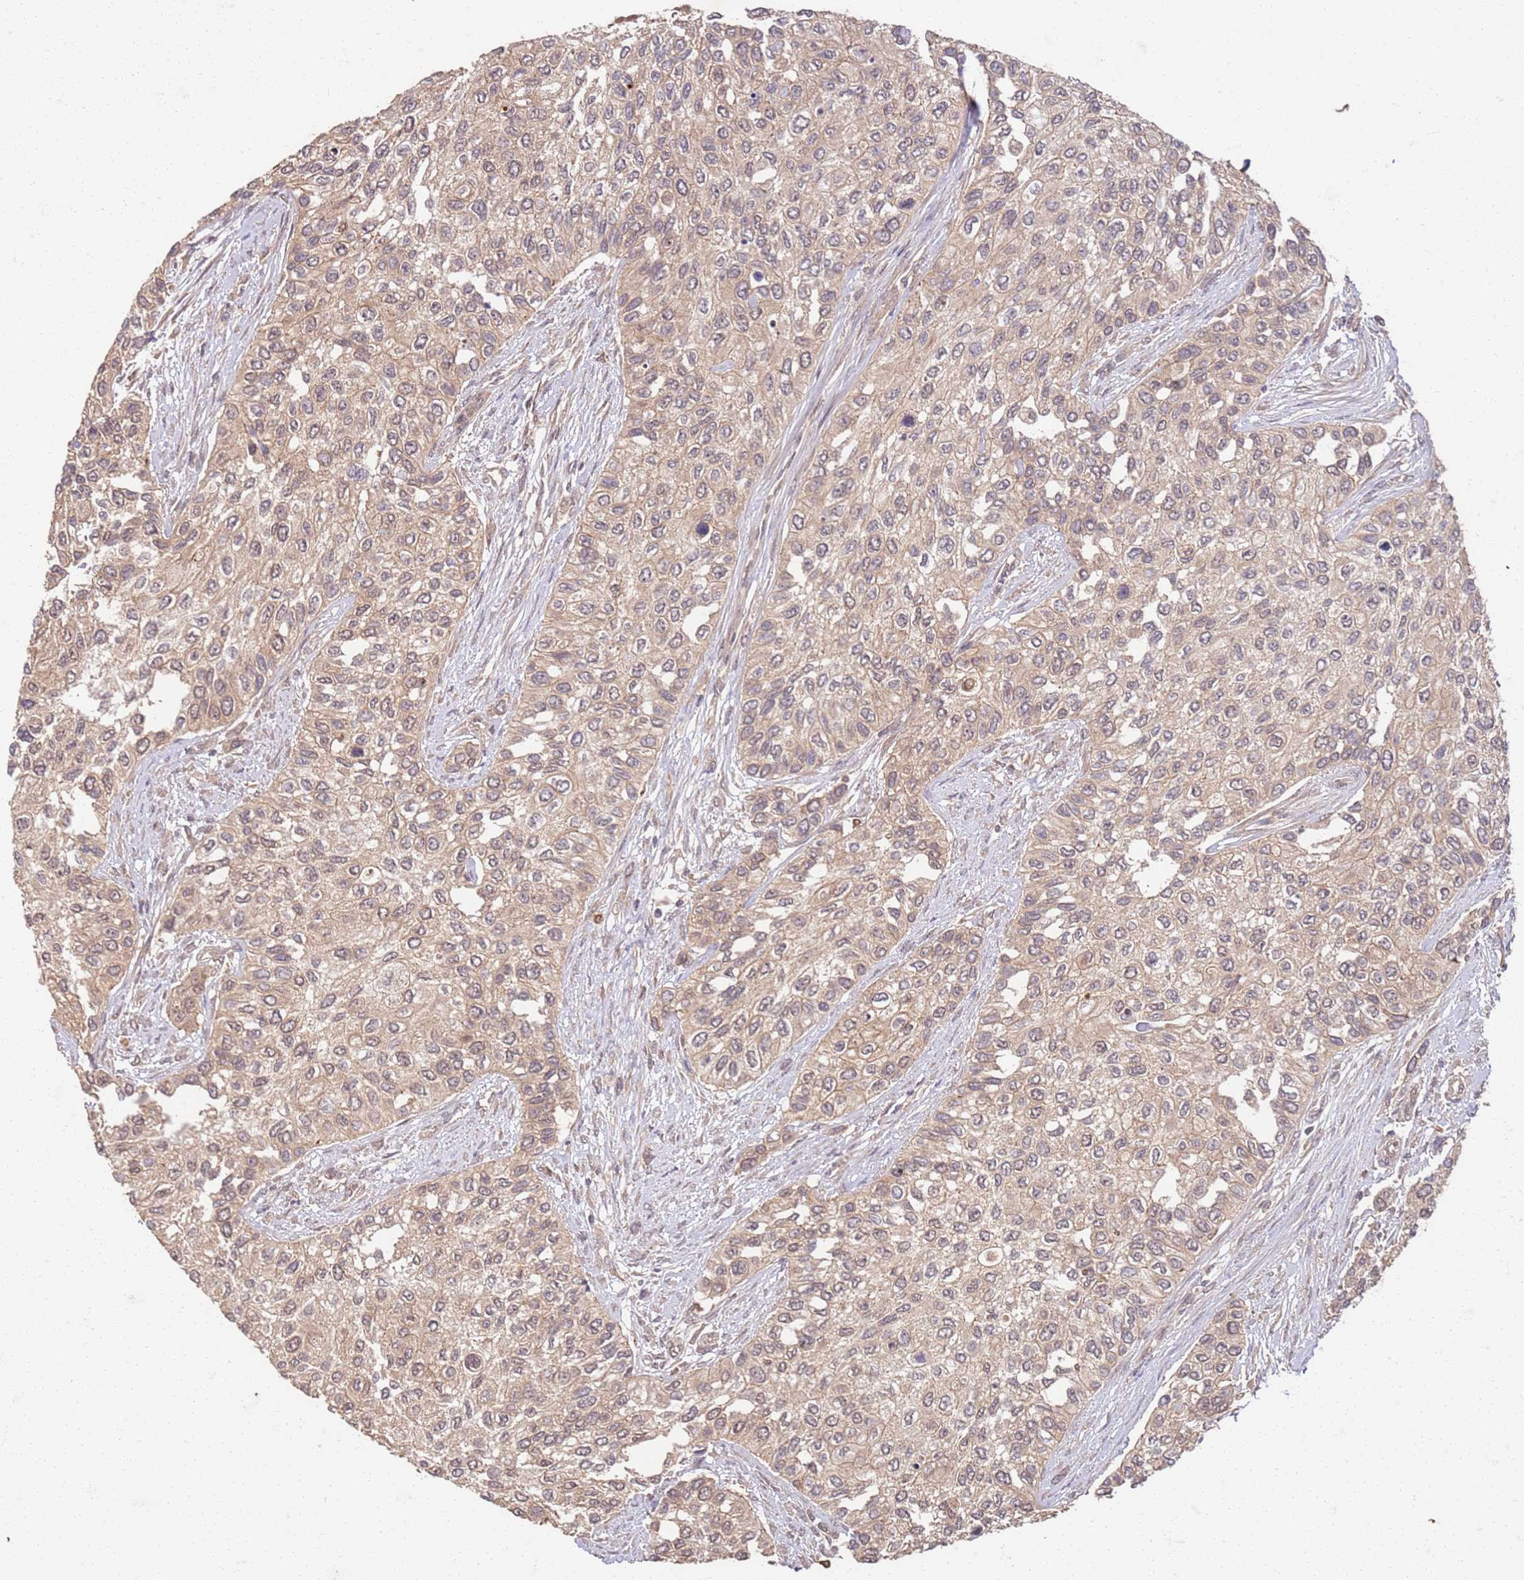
{"staining": {"intensity": "weak", "quantity": "25%-75%", "location": "cytoplasmic/membranous,nuclear"}, "tissue": "urothelial cancer", "cell_type": "Tumor cells", "image_type": "cancer", "snomed": [{"axis": "morphology", "description": "Normal tissue, NOS"}, {"axis": "morphology", "description": "Urothelial carcinoma, High grade"}, {"axis": "topography", "description": "Vascular tissue"}, {"axis": "topography", "description": "Urinary bladder"}], "caption": "Urothelial carcinoma (high-grade) stained with DAB immunohistochemistry exhibits low levels of weak cytoplasmic/membranous and nuclear positivity in about 25%-75% of tumor cells.", "gene": "UBE3A", "patient": {"sex": "female", "age": 56}}